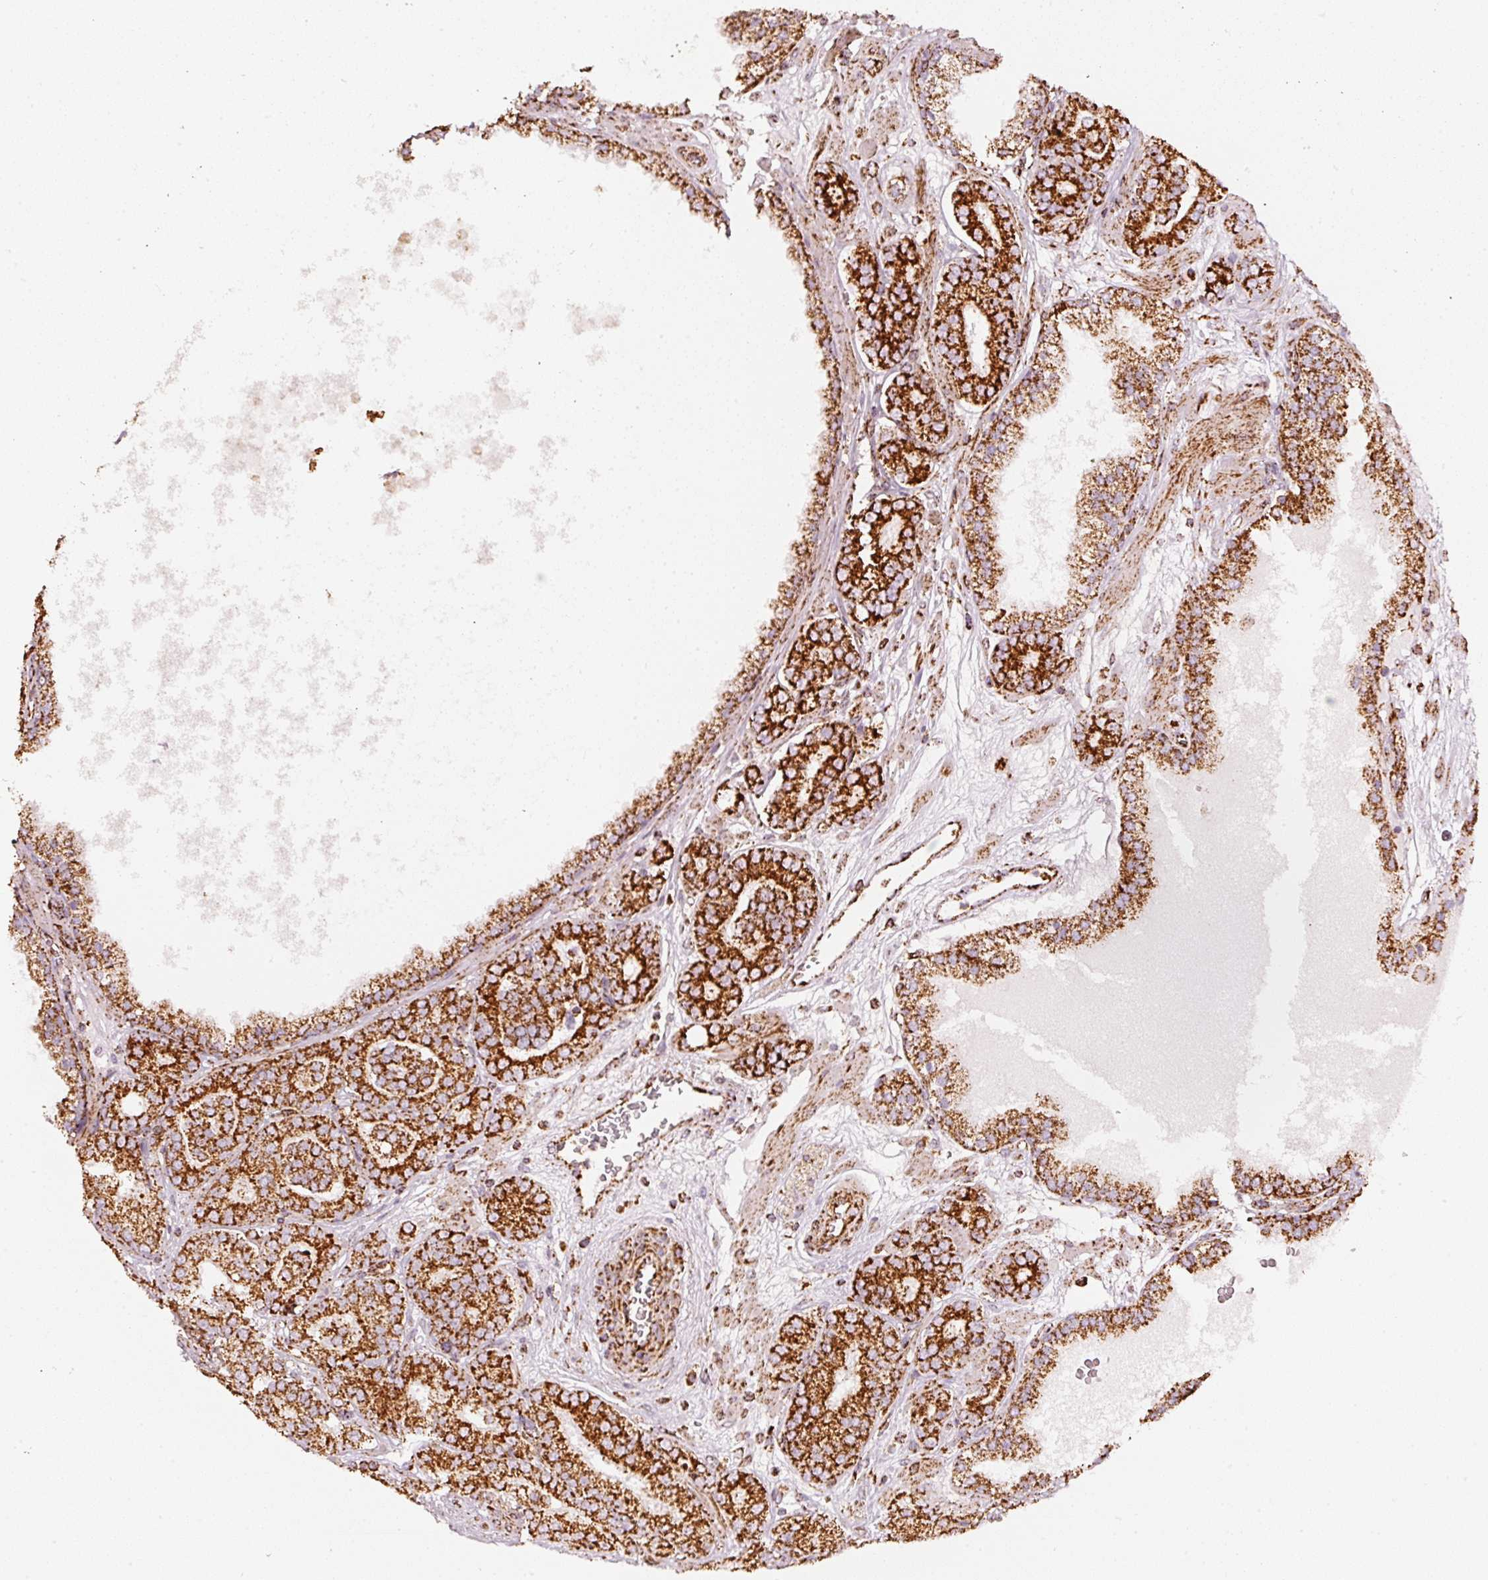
{"staining": {"intensity": "strong", "quantity": ">75%", "location": "cytoplasmic/membranous"}, "tissue": "prostate cancer", "cell_type": "Tumor cells", "image_type": "cancer", "snomed": [{"axis": "morphology", "description": "Adenocarcinoma, High grade"}, {"axis": "topography", "description": "Prostate"}], "caption": "Protein staining displays strong cytoplasmic/membranous positivity in approximately >75% of tumor cells in prostate cancer.", "gene": "UQCRC1", "patient": {"sex": "male", "age": 66}}